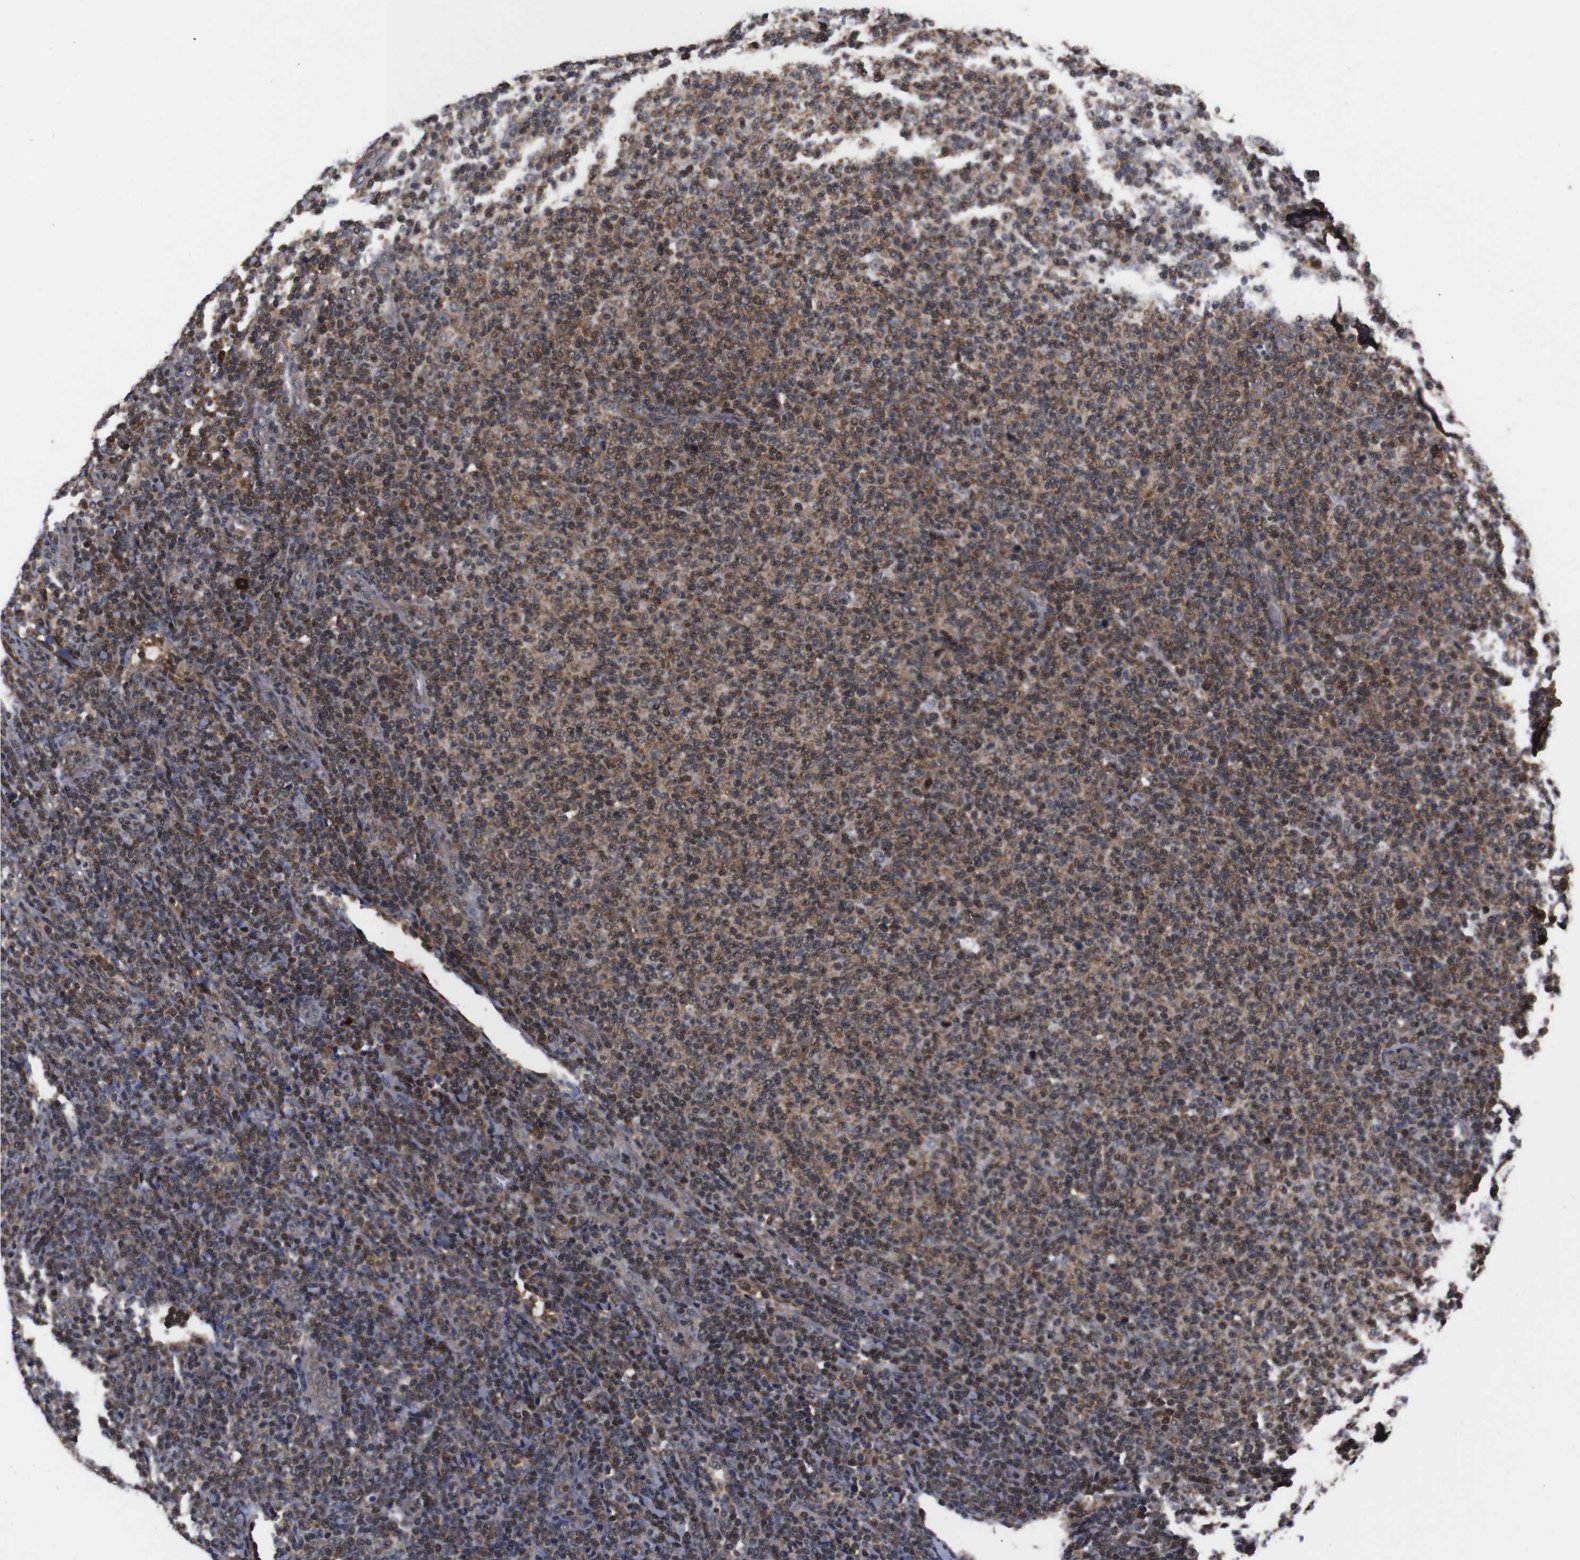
{"staining": {"intensity": "moderate", "quantity": ">75%", "location": "cytoplasmic/membranous,nuclear"}, "tissue": "lymphoma", "cell_type": "Tumor cells", "image_type": "cancer", "snomed": [{"axis": "morphology", "description": "Malignant lymphoma, non-Hodgkin's type, Low grade"}, {"axis": "topography", "description": "Lymph node"}], "caption": "Tumor cells reveal medium levels of moderate cytoplasmic/membranous and nuclear staining in about >75% of cells in malignant lymphoma, non-Hodgkin's type (low-grade).", "gene": "UBQLN2", "patient": {"sex": "male", "age": 66}}